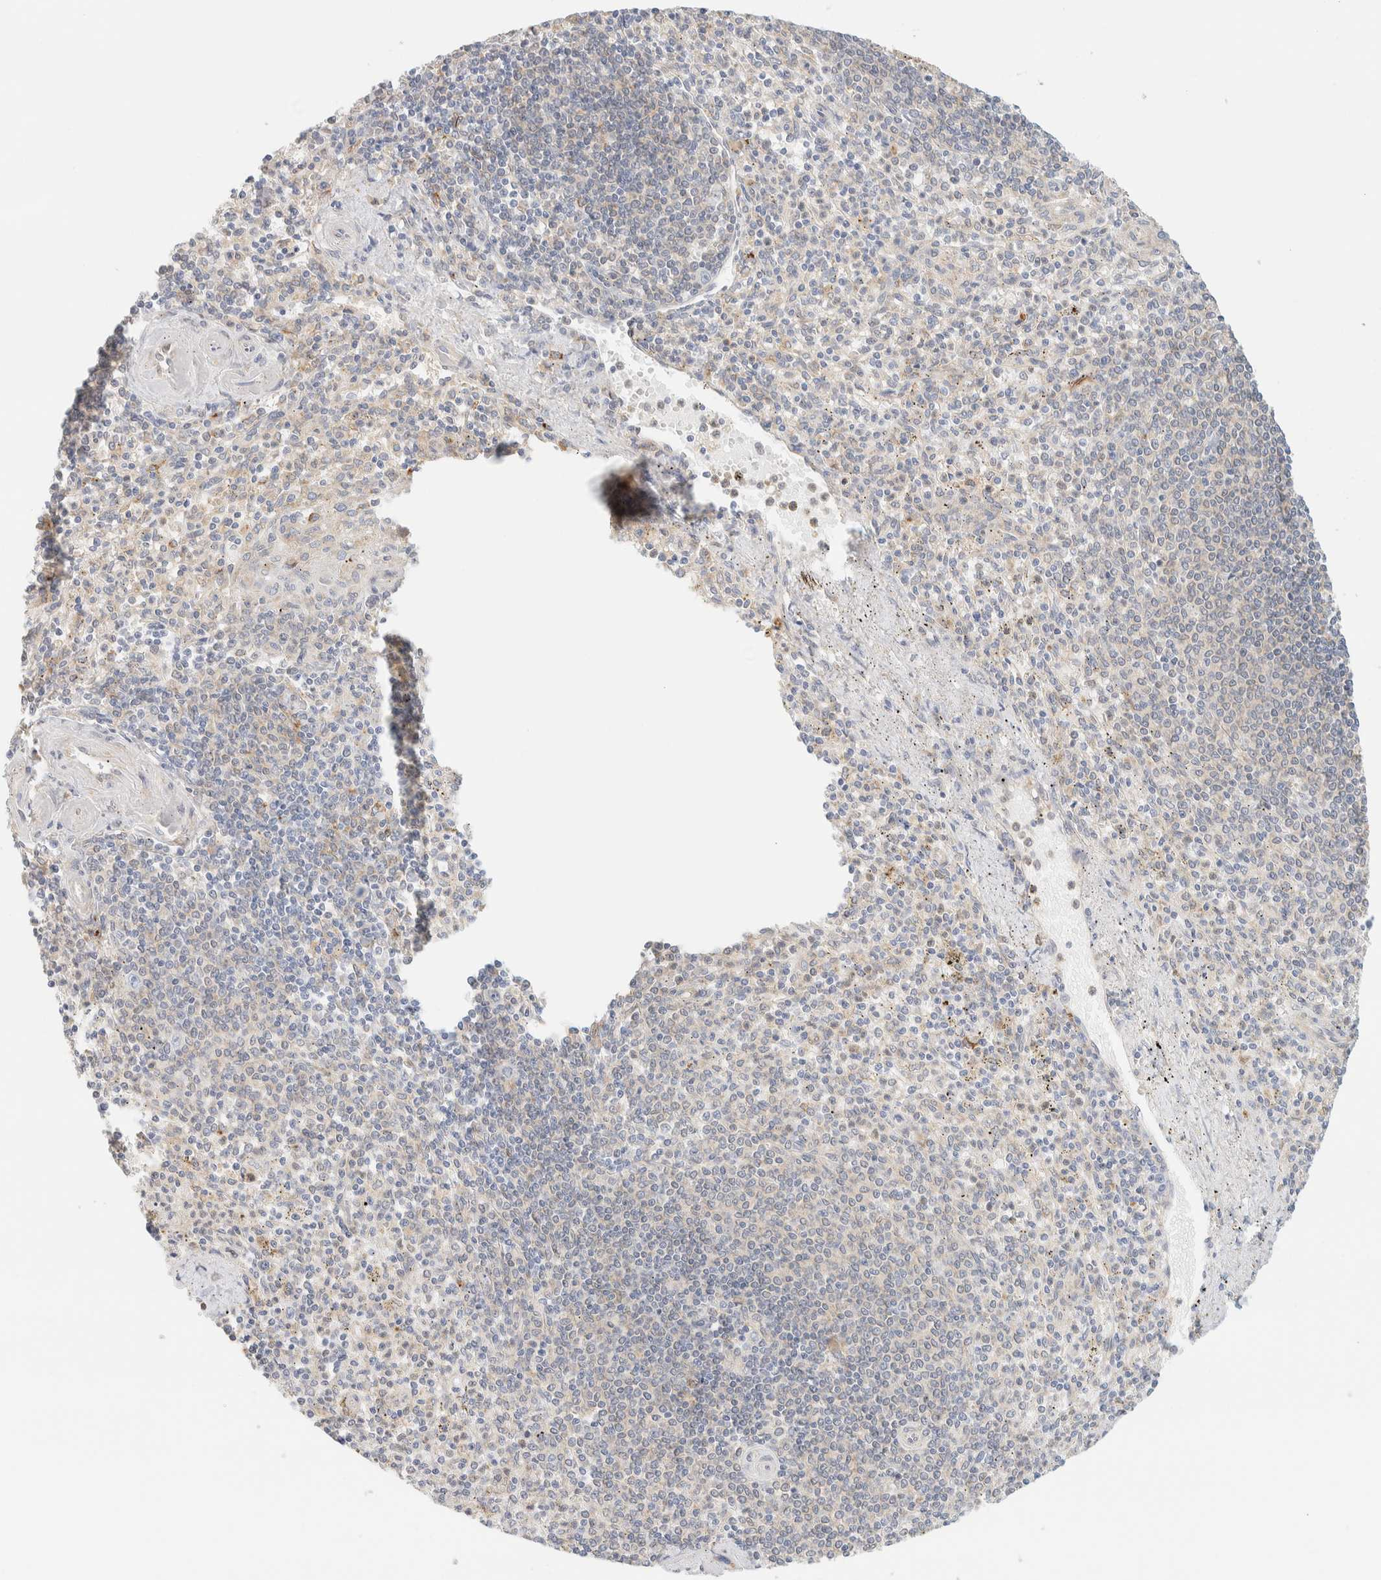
{"staining": {"intensity": "weak", "quantity": "25%-75%", "location": "cytoplasmic/membranous"}, "tissue": "spleen", "cell_type": "Cells in red pulp", "image_type": "normal", "snomed": [{"axis": "morphology", "description": "Normal tissue, NOS"}, {"axis": "topography", "description": "Spleen"}], "caption": "Cells in red pulp show low levels of weak cytoplasmic/membranous positivity in approximately 25%-75% of cells in unremarkable spleen. (DAB = brown stain, brightfield microscopy at high magnification).", "gene": "NT5C", "patient": {"sex": "male", "age": 72}}